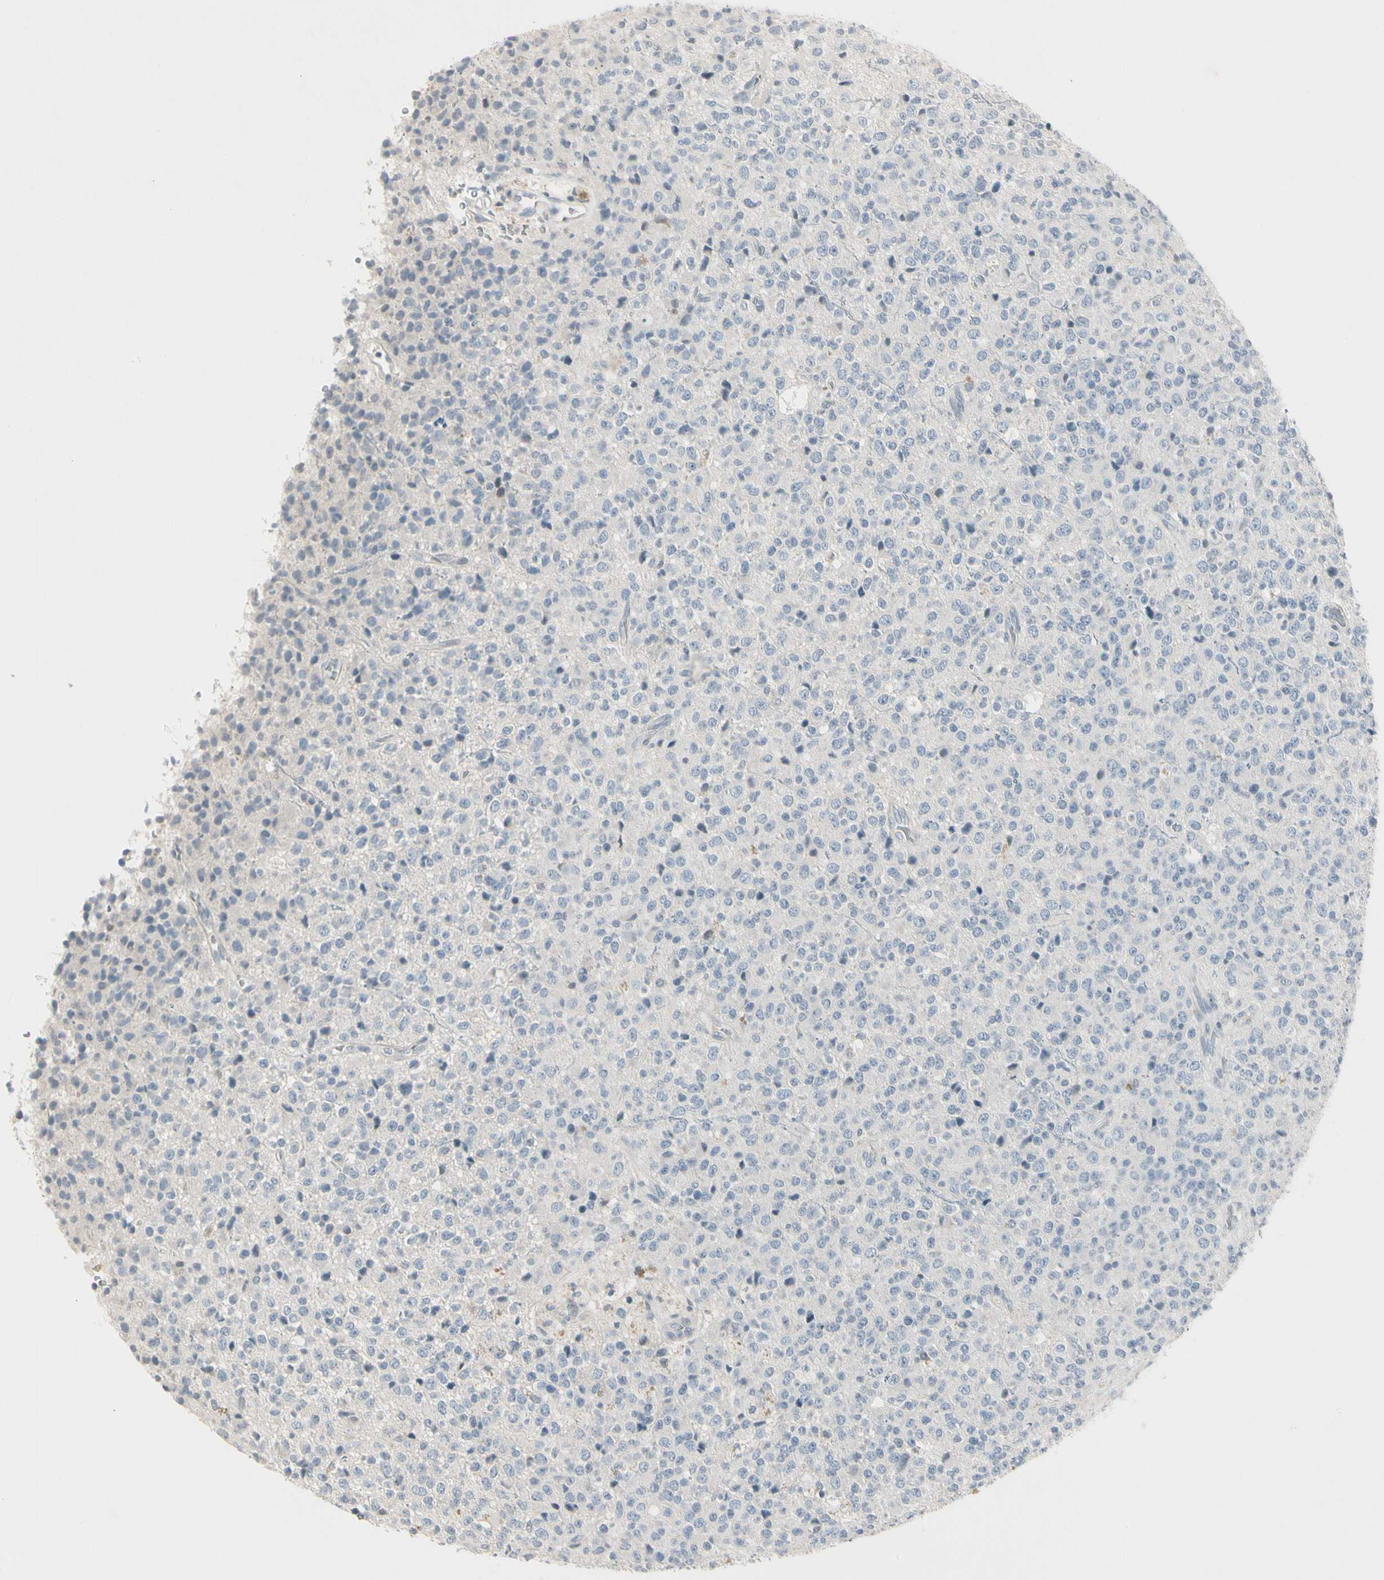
{"staining": {"intensity": "negative", "quantity": "none", "location": "none"}, "tissue": "glioma", "cell_type": "Tumor cells", "image_type": "cancer", "snomed": [{"axis": "morphology", "description": "Glioma, malignant, High grade"}, {"axis": "topography", "description": "pancreas cauda"}], "caption": "A histopathology image of human malignant high-grade glioma is negative for staining in tumor cells.", "gene": "DMPK", "patient": {"sex": "male", "age": 60}}